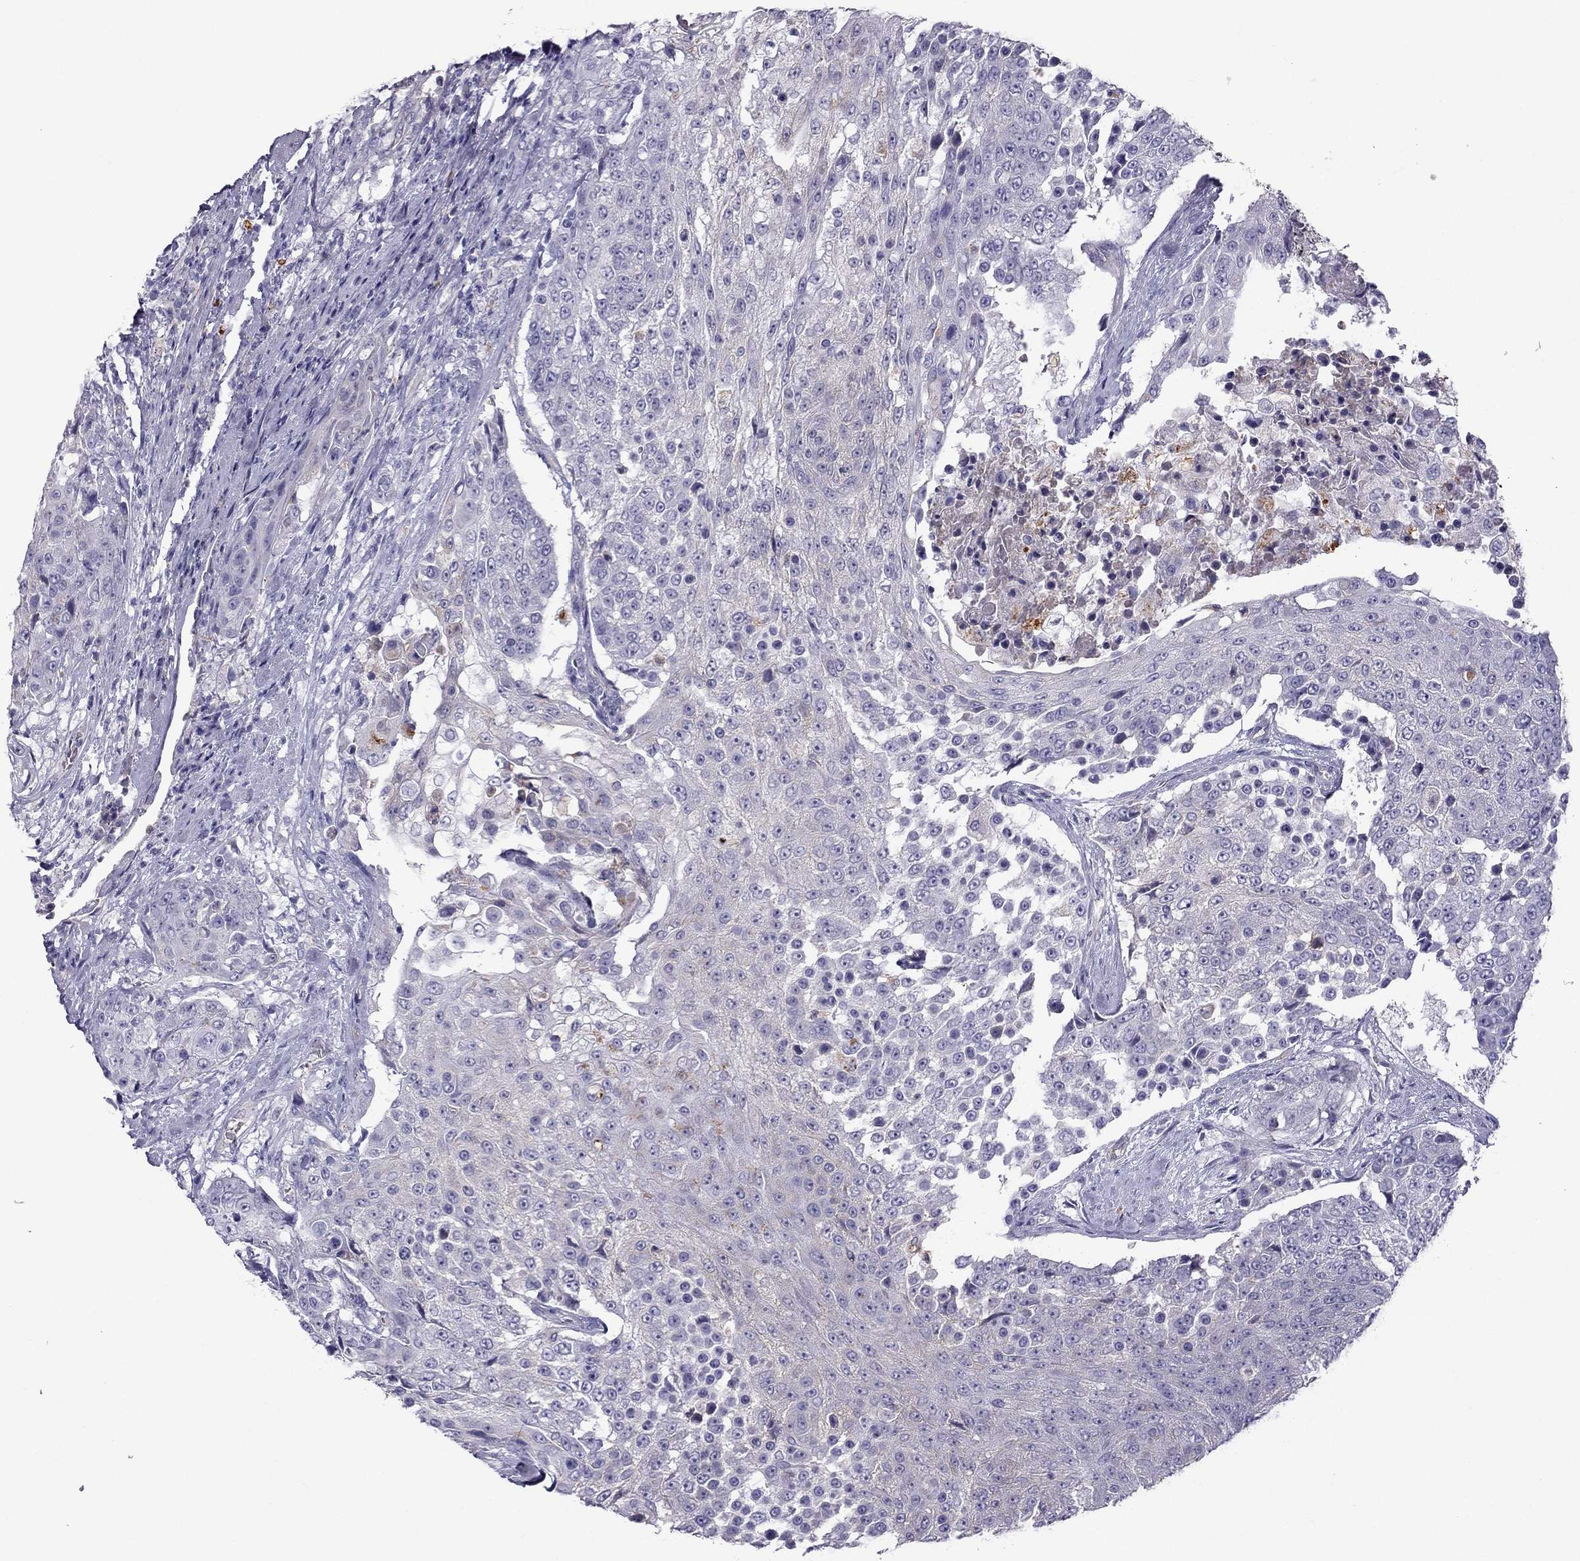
{"staining": {"intensity": "negative", "quantity": "none", "location": "none"}, "tissue": "urothelial cancer", "cell_type": "Tumor cells", "image_type": "cancer", "snomed": [{"axis": "morphology", "description": "Urothelial carcinoma, High grade"}, {"axis": "topography", "description": "Urinary bladder"}], "caption": "Image shows no significant protein staining in tumor cells of urothelial cancer.", "gene": "STOML3", "patient": {"sex": "female", "age": 63}}